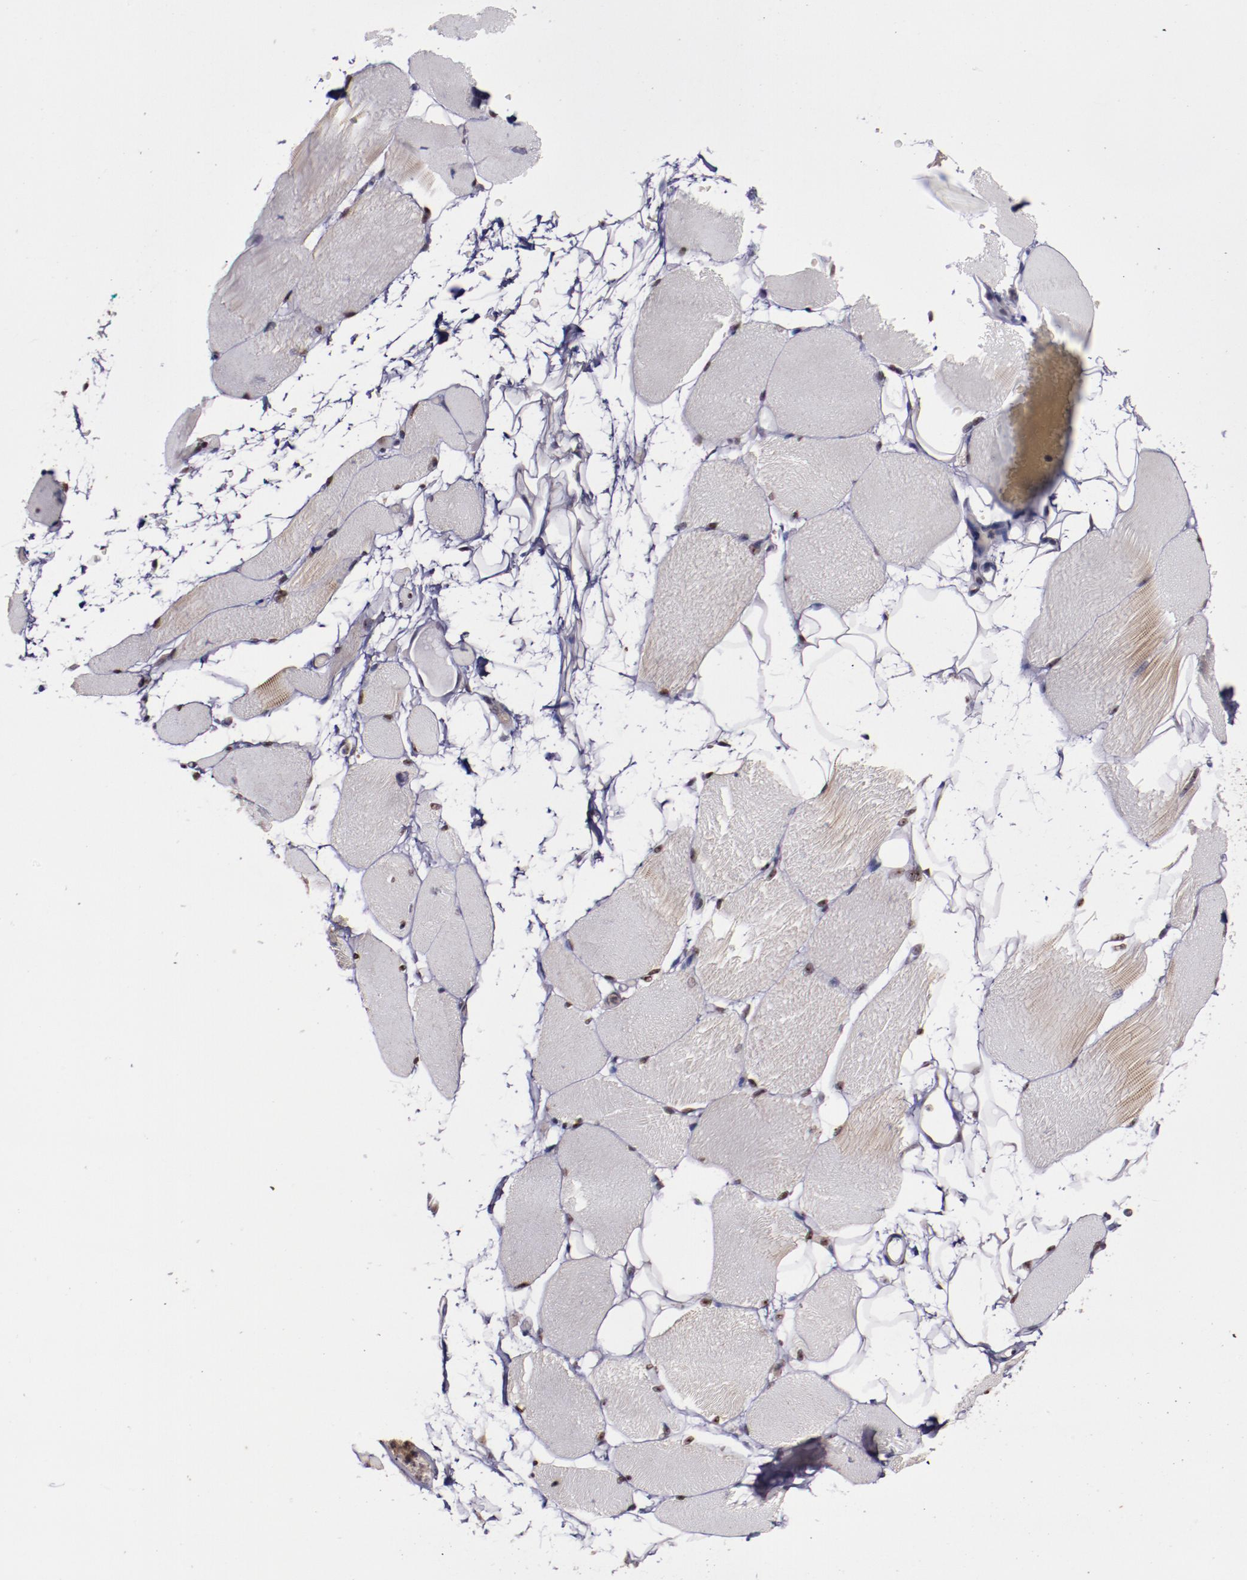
{"staining": {"intensity": "weak", "quantity": "25%-75%", "location": "cytoplasmic/membranous,nuclear"}, "tissue": "skeletal muscle", "cell_type": "Myocytes", "image_type": "normal", "snomed": [{"axis": "morphology", "description": "Normal tissue, NOS"}, {"axis": "topography", "description": "Skeletal muscle"}, {"axis": "topography", "description": "Parathyroid gland"}], "caption": "Myocytes display low levels of weak cytoplasmic/membranous,nuclear positivity in approximately 25%-75% of cells in normal human skeletal muscle.", "gene": "CECR2", "patient": {"sex": "female", "age": 37}}